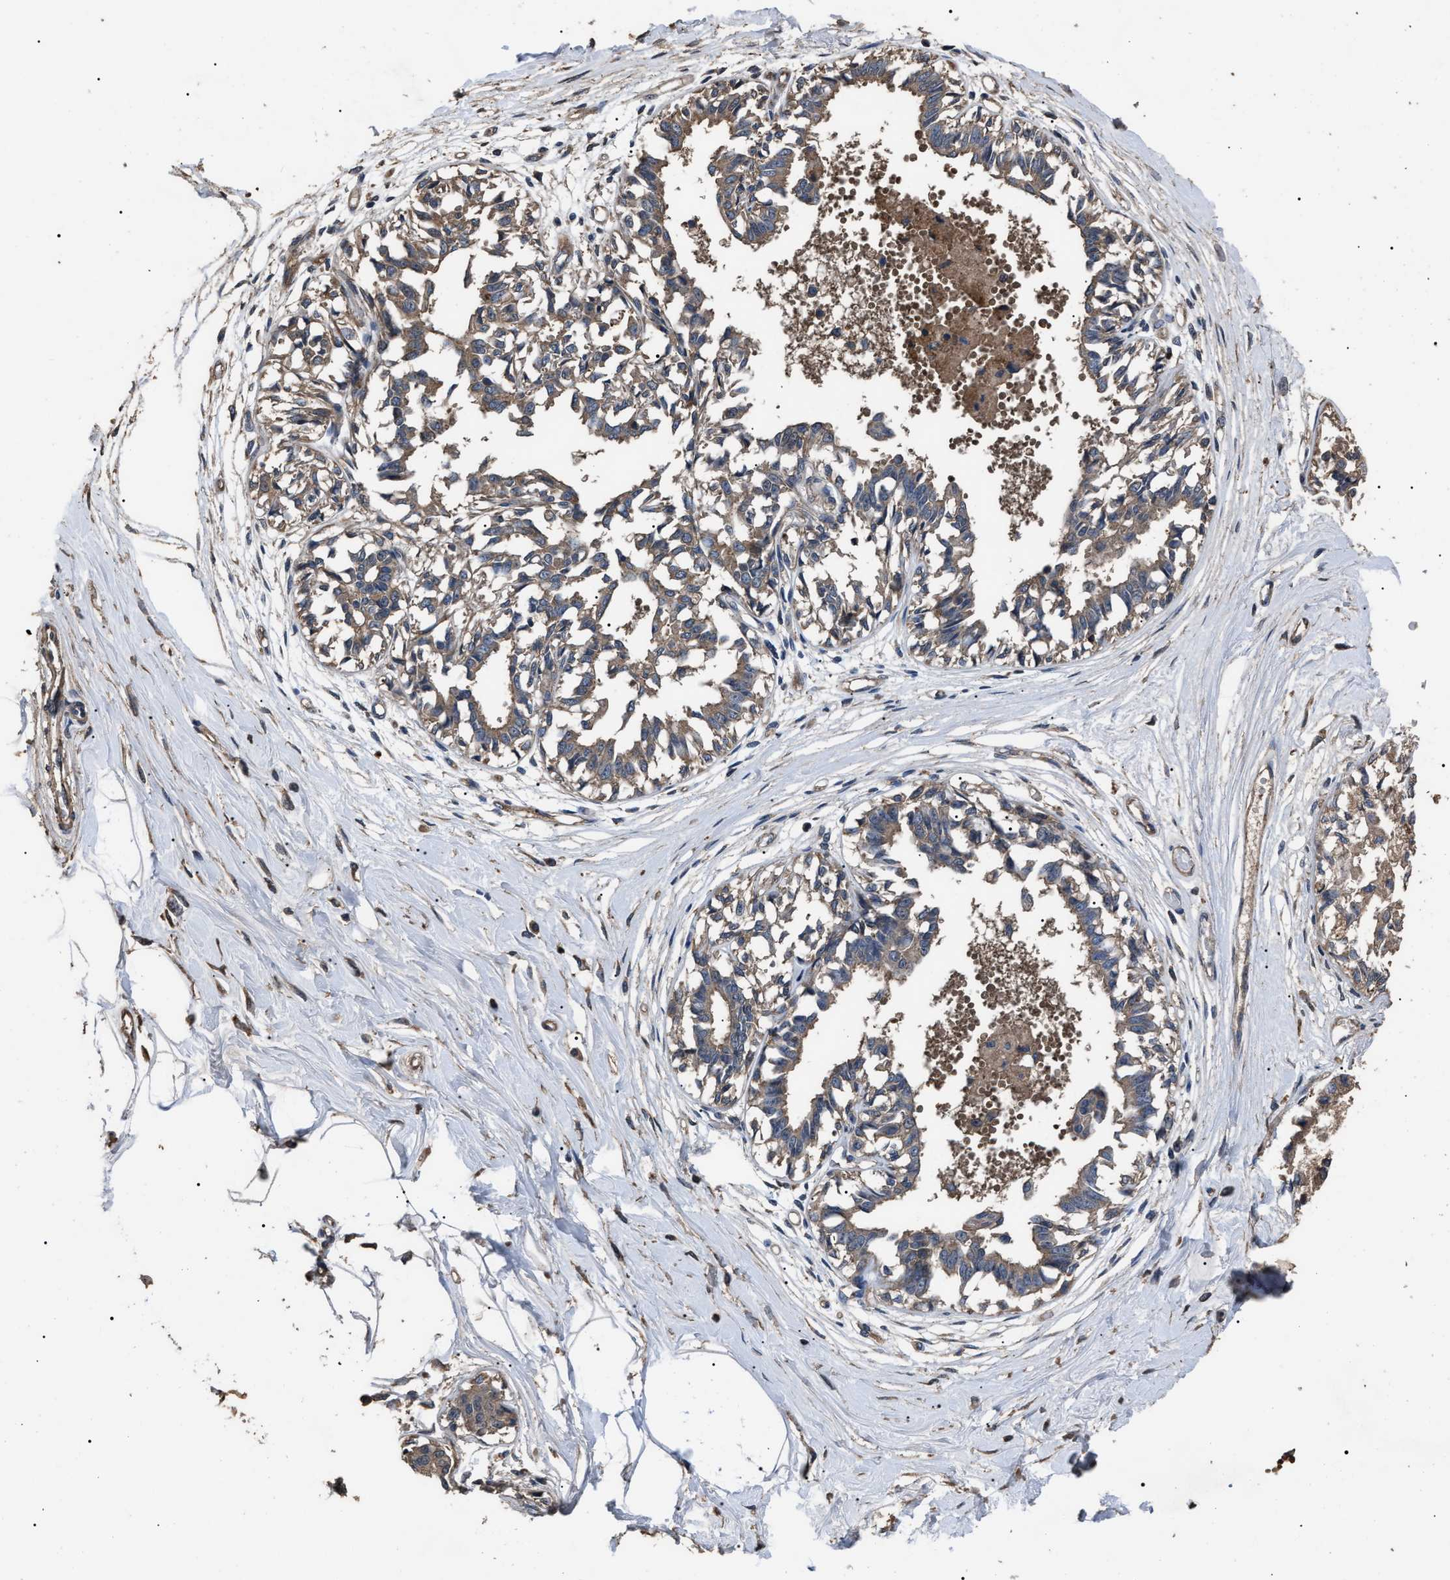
{"staining": {"intensity": "weak", "quantity": ">75%", "location": "cytoplasmic/membranous"}, "tissue": "breast", "cell_type": "Adipocytes", "image_type": "normal", "snomed": [{"axis": "morphology", "description": "Normal tissue, NOS"}, {"axis": "topography", "description": "Breast"}], "caption": "Unremarkable breast demonstrates weak cytoplasmic/membranous expression in about >75% of adipocytes (brown staining indicates protein expression, while blue staining denotes nuclei)..", "gene": "RNF216", "patient": {"sex": "female", "age": 45}}